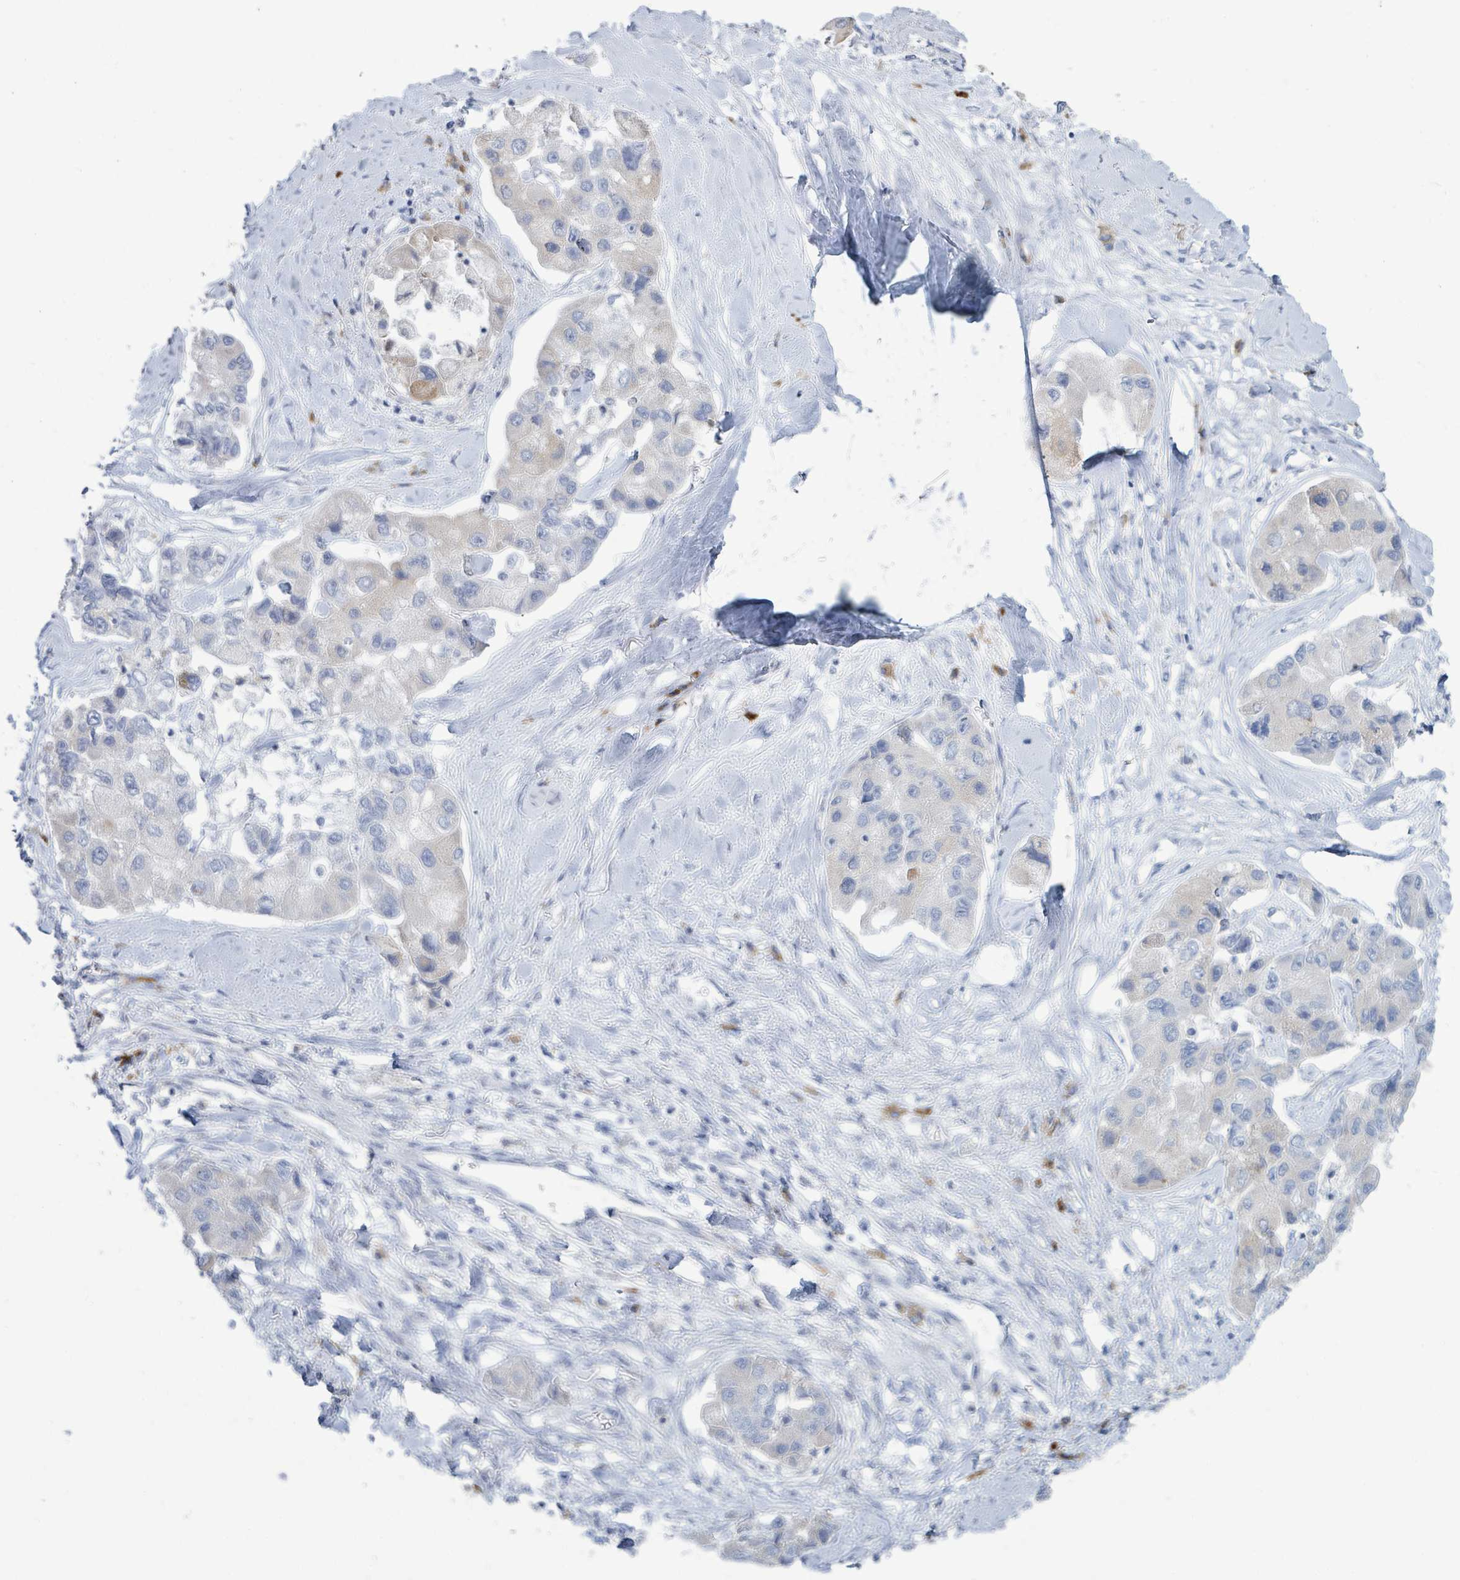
{"staining": {"intensity": "negative", "quantity": "none", "location": "none"}, "tissue": "lung cancer", "cell_type": "Tumor cells", "image_type": "cancer", "snomed": [{"axis": "morphology", "description": "Adenocarcinoma, NOS"}, {"axis": "topography", "description": "Lung"}], "caption": "DAB (3,3'-diaminobenzidine) immunohistochemical staining of lung cancer (adenocarcinoma) exhibits no significant expression in tumor cells.", "gene": "SIRPB1", "patient": {"sex": "female", "age": 54}}